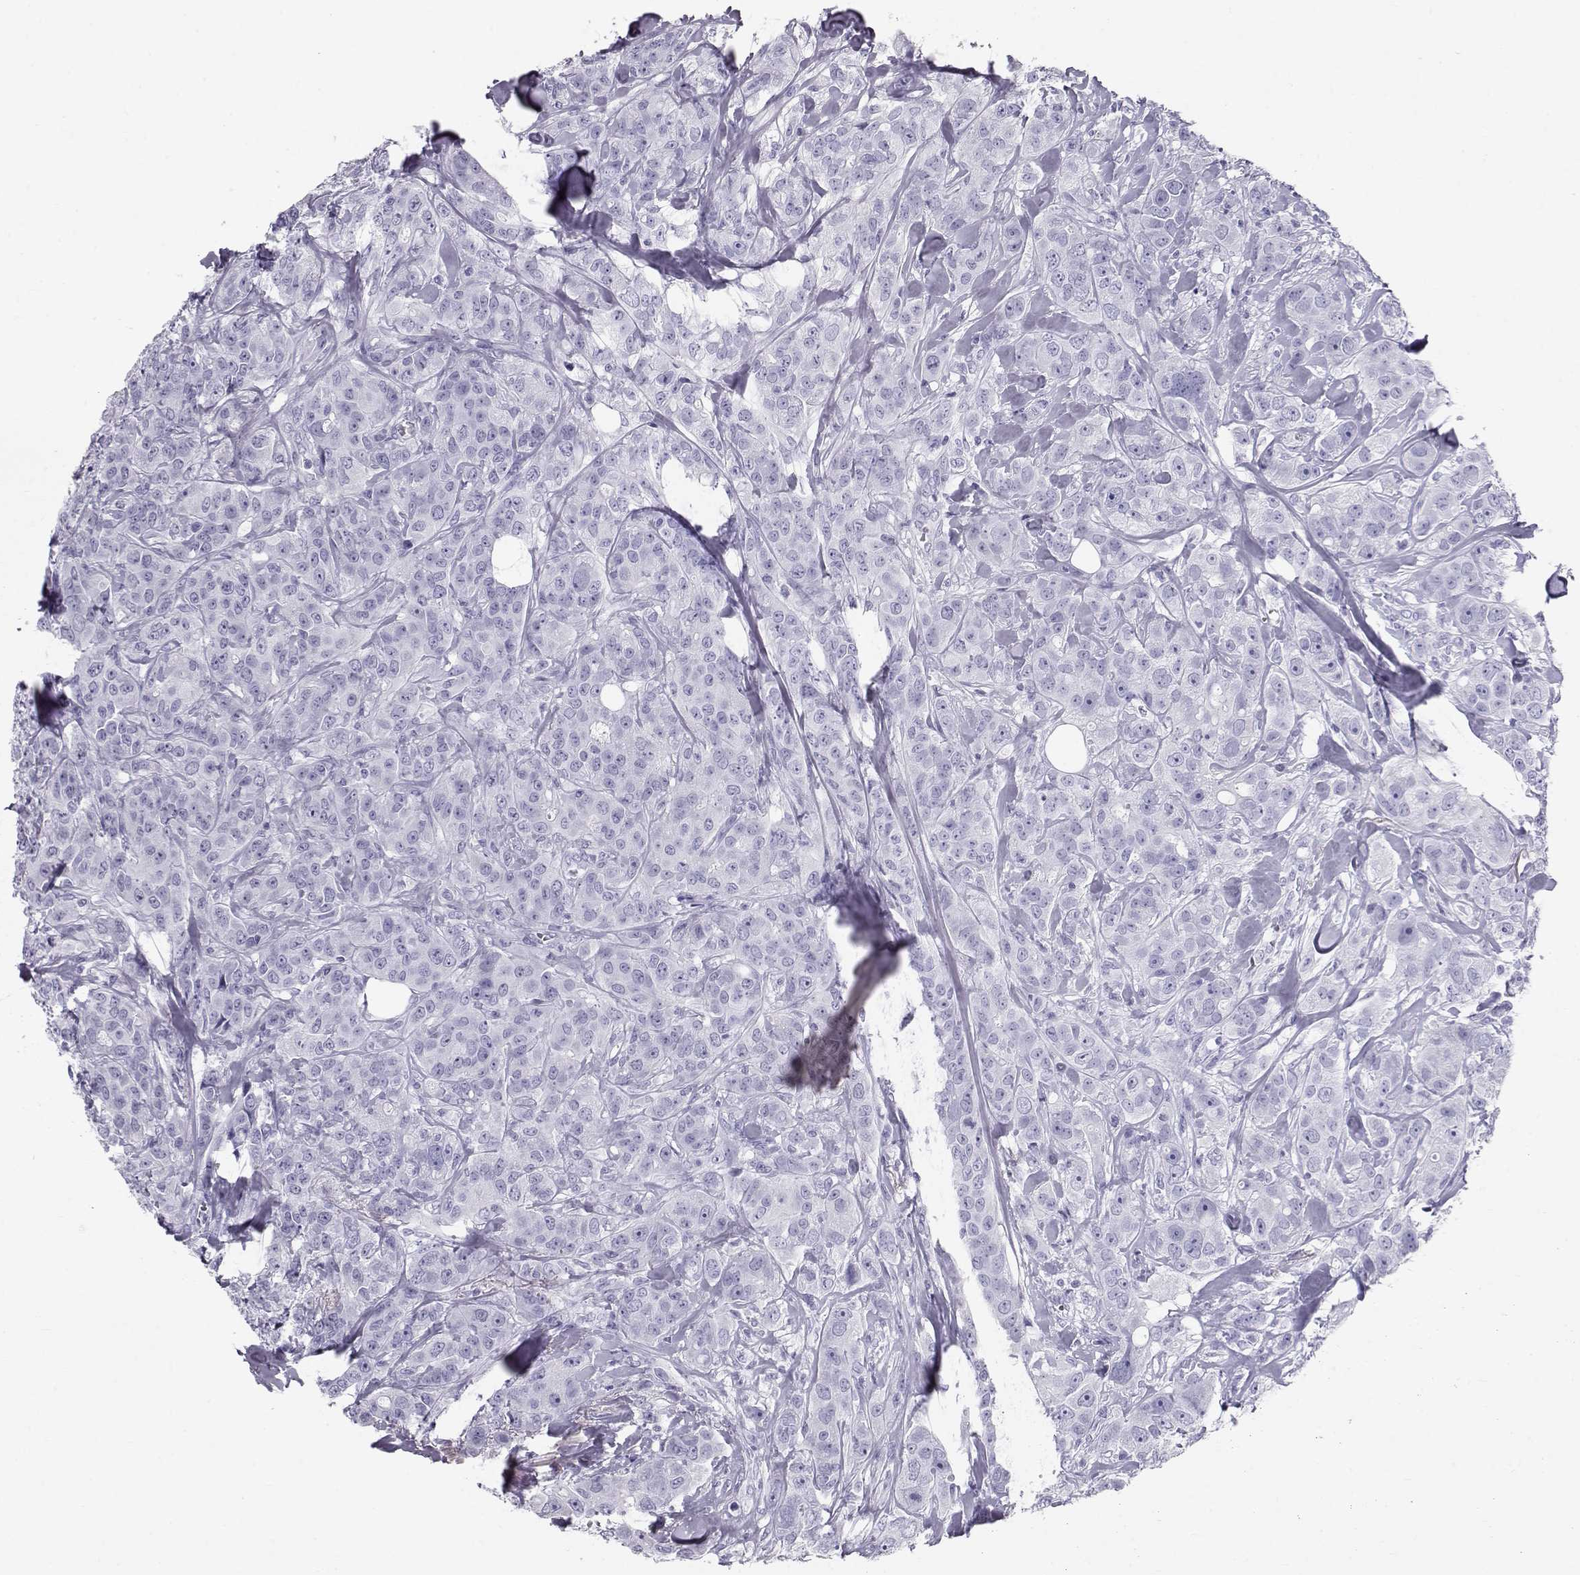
{"staining": {"intensity": "negative", "quantity": "none", "location": "none"}, "tissue": "breast cancer", "cell_type": "Tumor cells", "image_type": "cancer", "snomed": [{"axis": "morphology", "description": "Duct carcinoma"}, {"axis": "topography", "description": "Breast"}], "caption": "High power microscopy micrograph of an IHC photomicrograph of breast intraductal carcinoma, revealing no significant expression in tumor cells.", "gene": "RD3", "patient": {"sex": "female", "age": 43}}